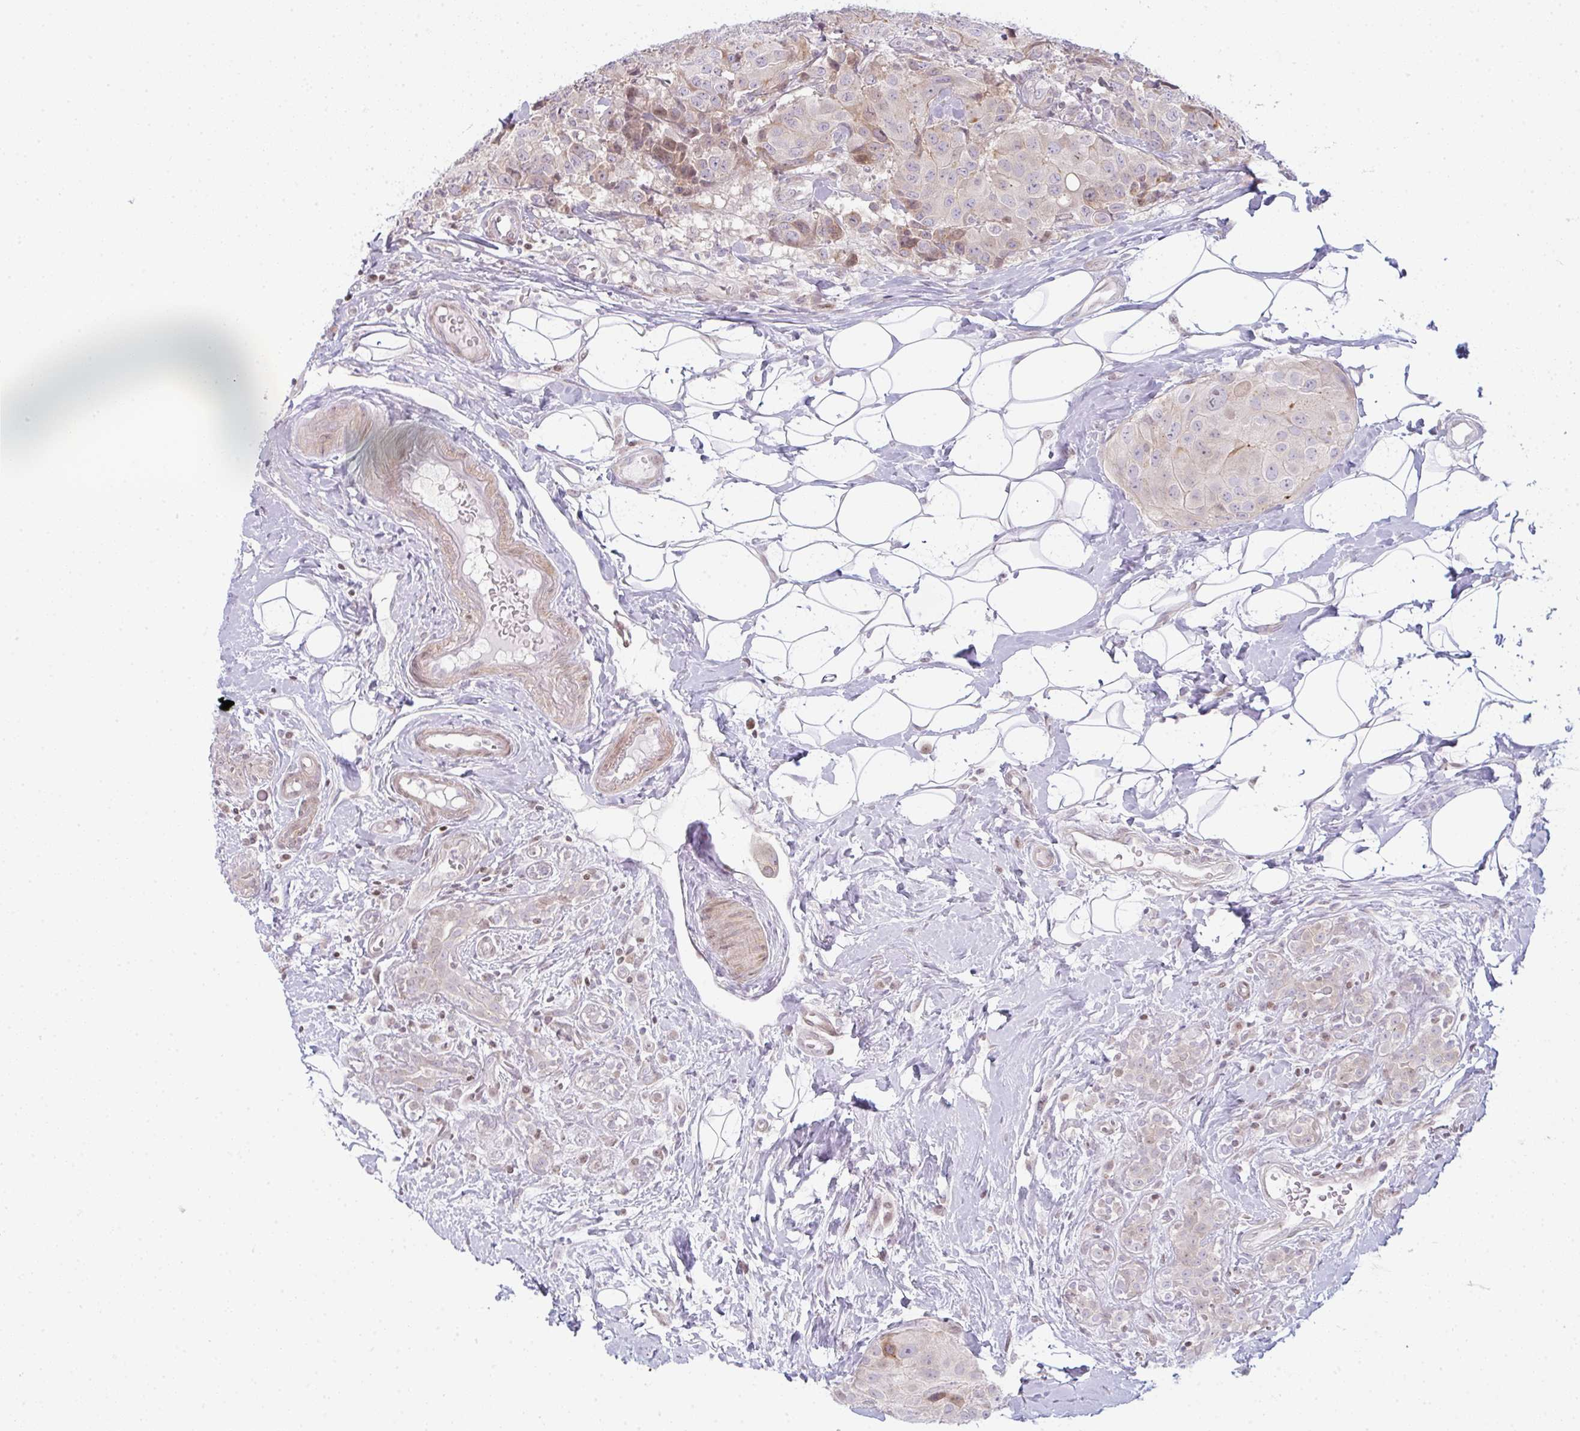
{"staining": {"intensity": "weak", "quantity": "<25%", "location": "cytoplasmic/membranous"}, "tissue": "breast cancer", "cell_type": "Tumor cells", "image_type": "cancer", "snomed": [{"axis": "morphology", "description": "Duct carcinoma"}, {"axis": "topography", "description": "Breast"}], "caption": "Tumor cells are negative for brown protein staining in breast cancer (infiltrating ductal carcinoma).", "gene": "TMEM237", "patient": {"sex": "female", "age": 43}}